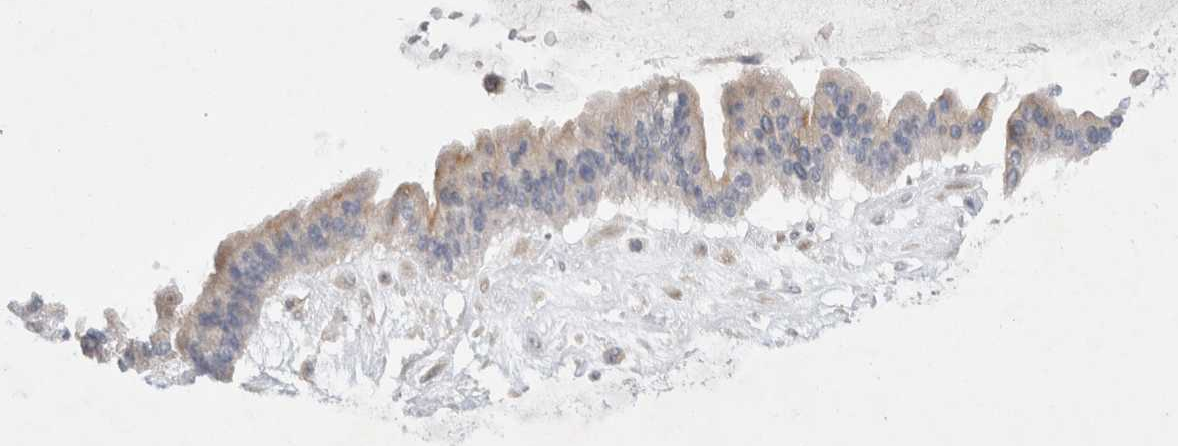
{"staining": {"intensity": "weak", "quantity": ">75%", "location": "cytoplasmic/membranous"}, "tissue": "ovarian cancer", "cell_type": "Tumor cells", "image_type": "cancer", "snomed": [{"axis": "morphology", "description": "Cystadenocarcinoma, mucinous, NOS"}, {"axis": "topography", "description": "Ovary"}], "caption": "About >75% of tumor cells in human ovarian cancer show weak cytoplasmic/membranous protein staining as visualized by brown immunohistochemical staining.", "gene": "NPC1", "patient": {"sex": "female", "age": 73}}